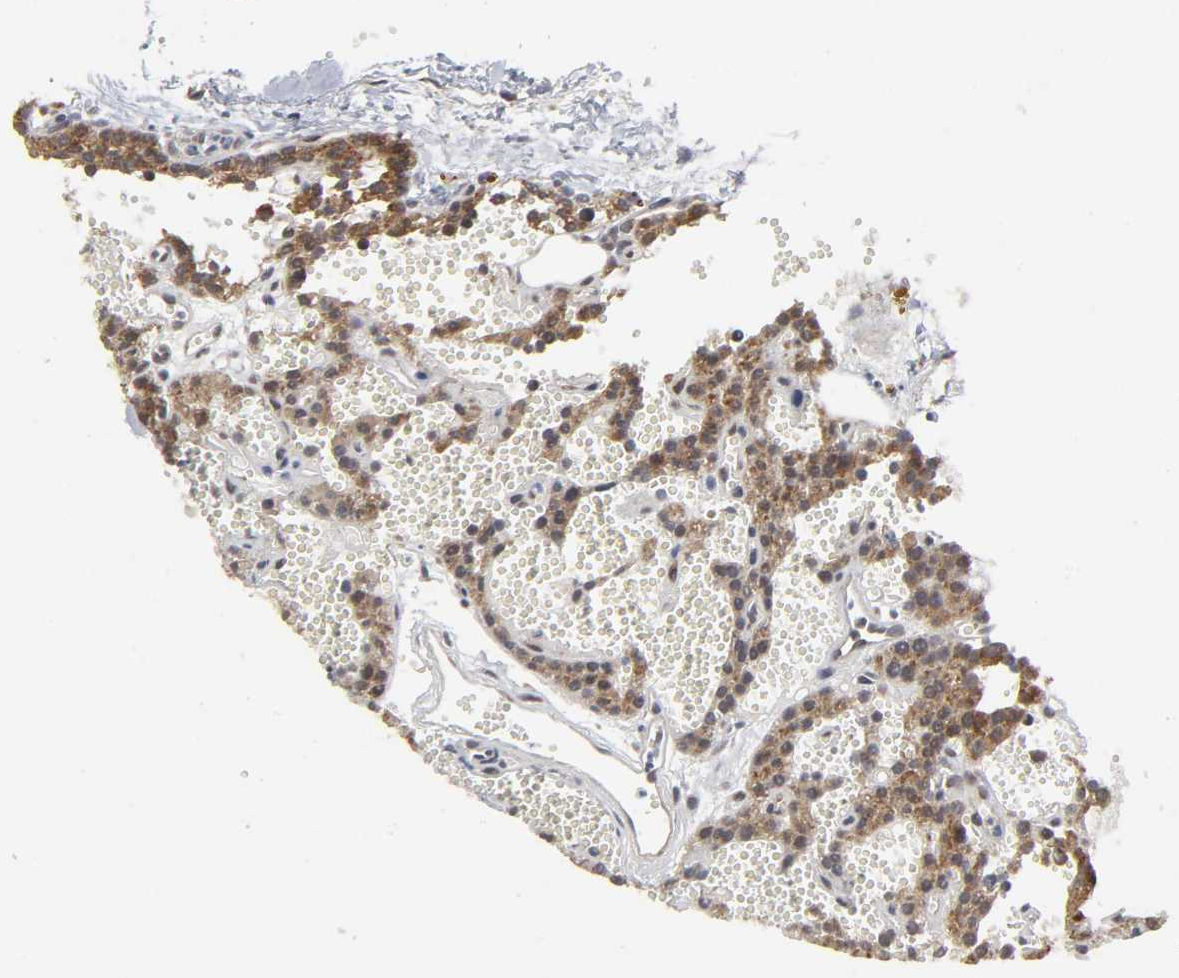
{"staining": {"intensity": "strong", "quantity": ">75%", "location": "cytoplasmic/membranous"}, "tissue": "parathyroid gland", "cell_type": "Glandular cells", "image_type": "normal", "snomed": [{"axis": "morphology", "description": "Normal tissue, NOS"}, {"axis": "topography", "description": "Parathyroid gland"}], "caption": "DAB immunohistochemical staining of benign parathyroid gland shows strong cytoplasmic/membranous protein staining in approximately >75% of glandular cells.", "gene": "SLC30A9", "patient": {"sex": "male", "age": 25}}